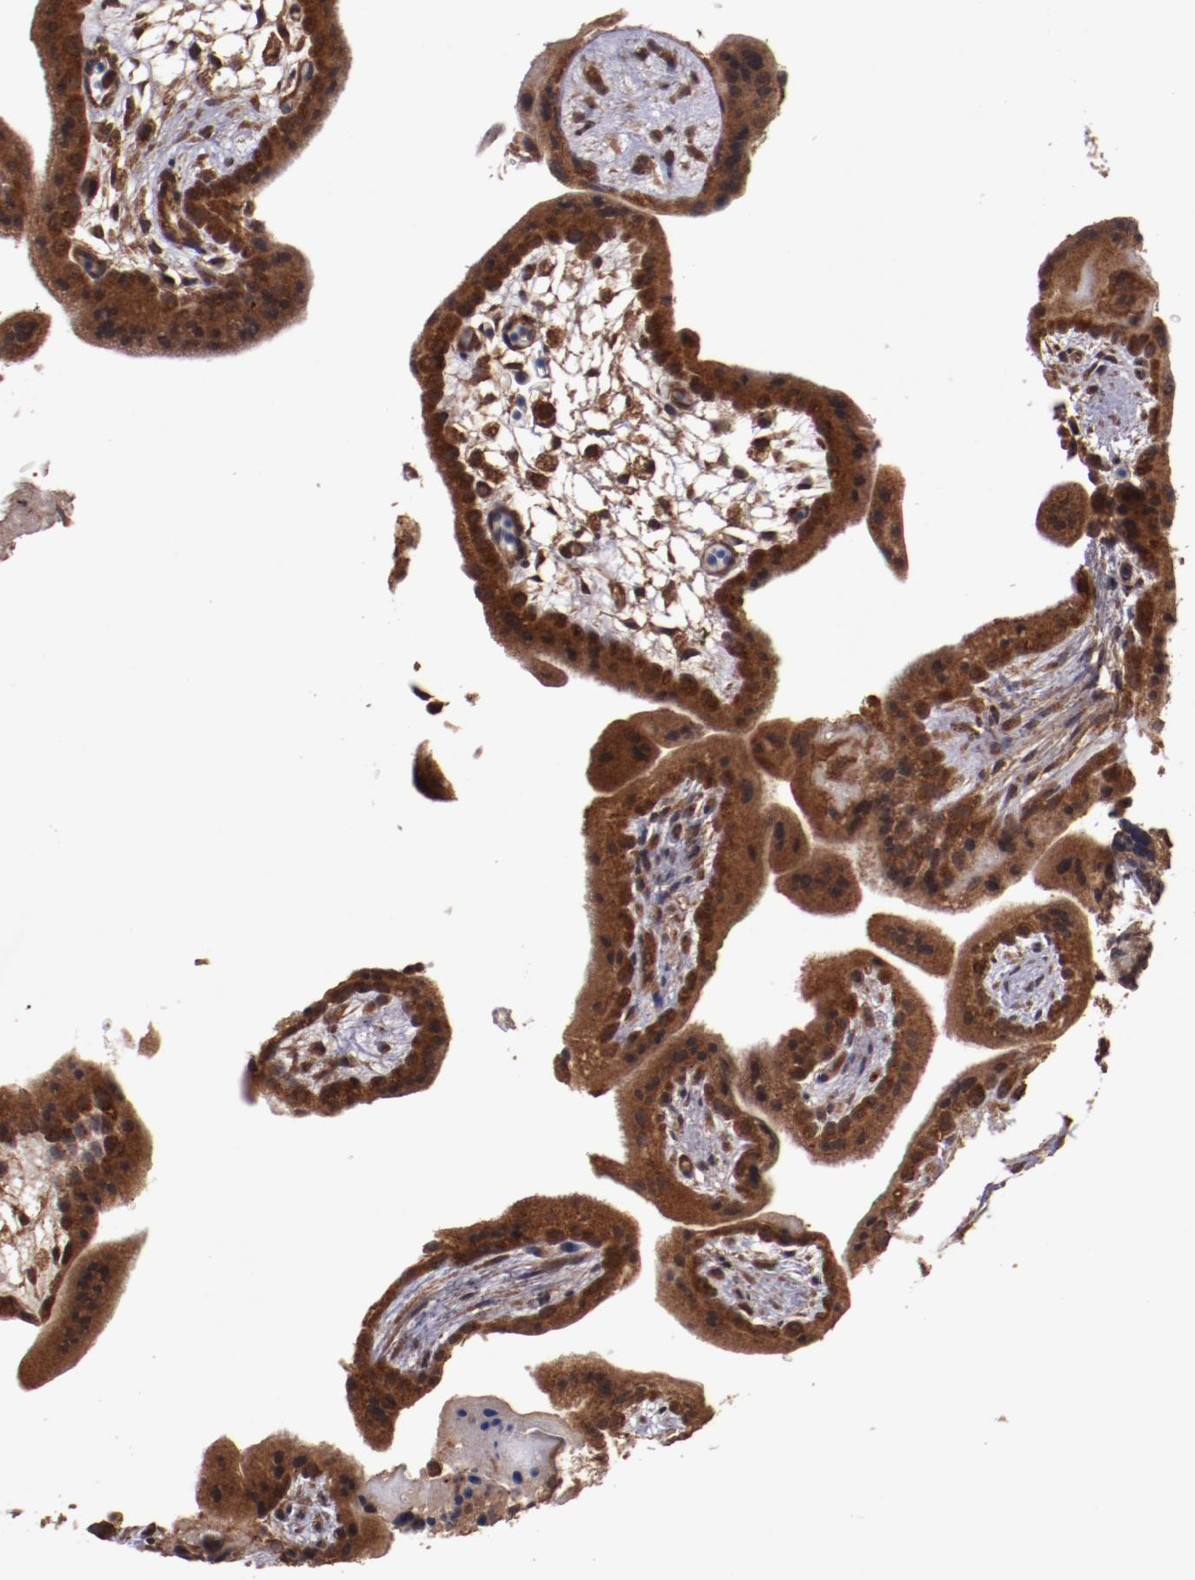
{"staining": {"intensity": "strong", "quantity": ">75%", "location": "cytoplasmic/membranous"}, "tissue": "placenta", "cell_type": "Decidual cells", "image_type": "normal", "snomed": [{"axis": "morphology", "description": "Normal tissue, NOS"}, {"axis": "topography", "description": "Placenta"}], "caption": "Protein staining of unremarkable placenta shows strong cytoplasmic/membranous staining in about >75% of decidual cells. Using DAB (3,3'-diaminobenzidine) (brown) and hematoxylin (blue) stains, captured at high magnification using brightfield microscopy.", "gene": "TXNDC16", "patient": {"sex": "female", "age": 35}}